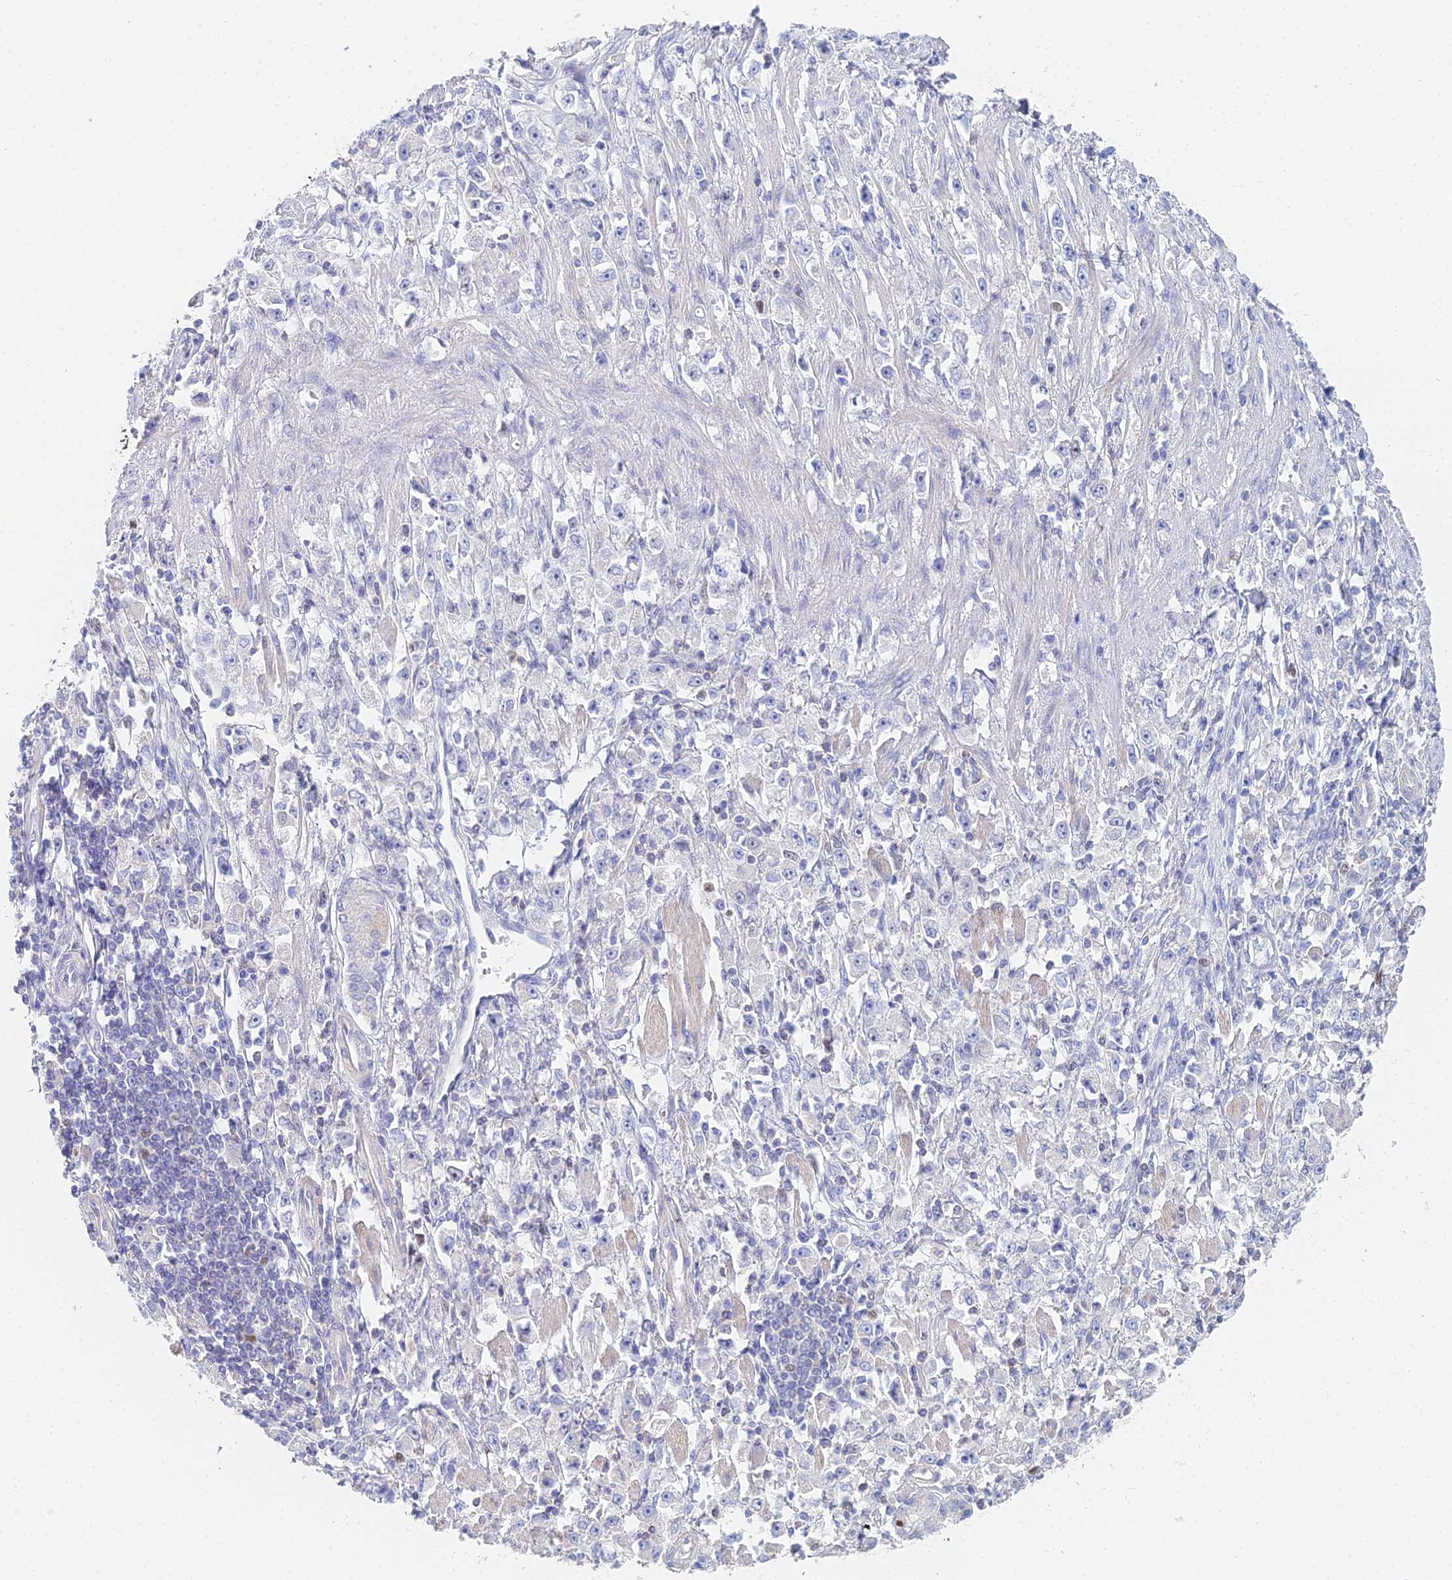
{"staining": {"intensity": "negative", "quantity": "none", "location": "none"}, "tissue": "stomach cancer", "cell_type": "Tumor cells", "image_type": "cancer", "snomed": [{"axis": "morphology", "description": "Adenocarcinoma, NOS"}, {"axis": "topography", "description": "Stomach"}], "caption": "DAB immunohistochemical staining of human stomach cancer reveals no significant positivity in tumor cells.", "gene": "MCM2", "patient": {"sex": "female", "age": 59}}